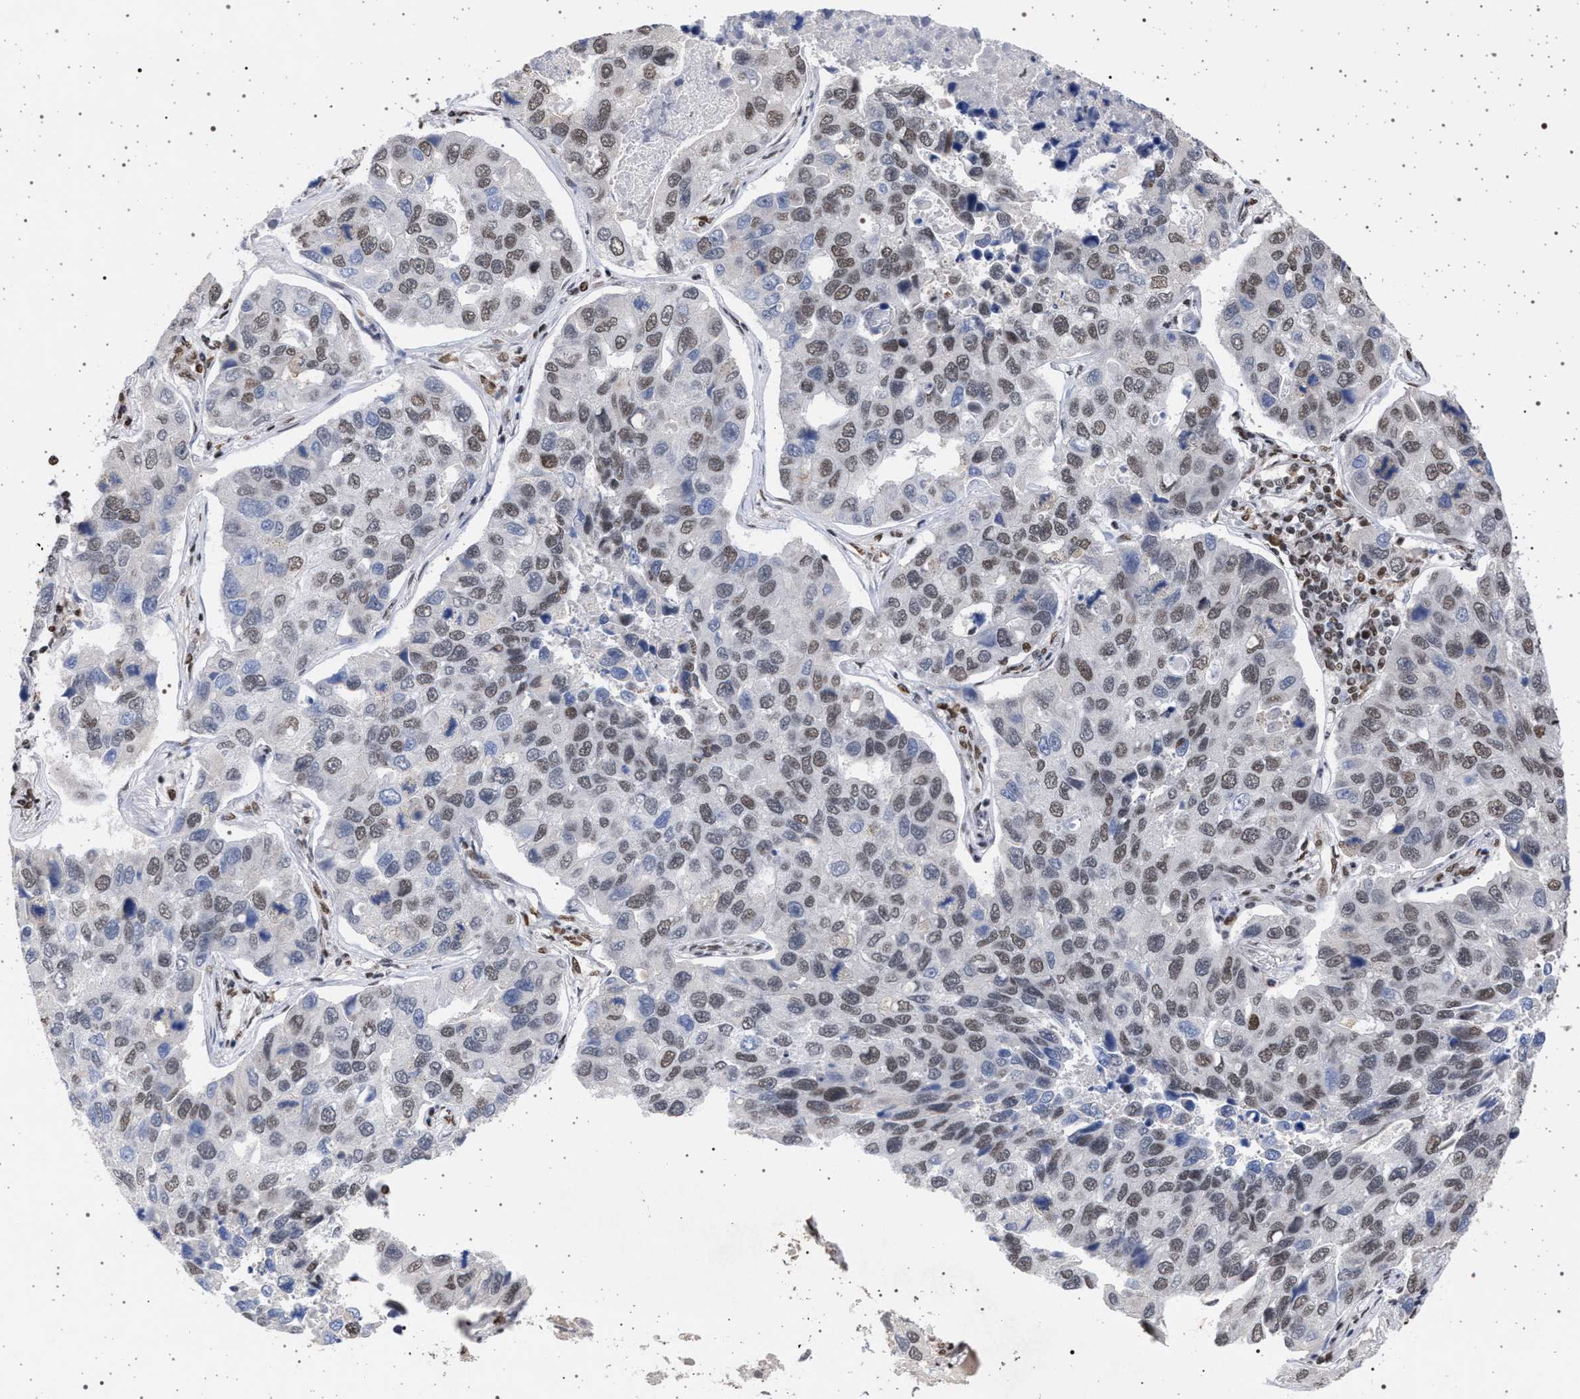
{"staining": {"intensity": "moderate", "quantity": "25%-75%", "location": "nuclear"}, "tissue": "lung cancer", "cell_type": "Tumor cells", "image_type": "cancer", "snomed": [{"axis": "morphology", "description": "Adenocarcinoma, NOS"}, {"axis": "topography", "description": "Lung"}], "caption": "Approximately 25%-75% of tumor cells in adenocarcinoma (lung) reveal moderate nuclear protein positivity as visualized by brown immunohistochemical staining.", "gene": "PHF12", "patient": {"sex": "male", "age": 64}}